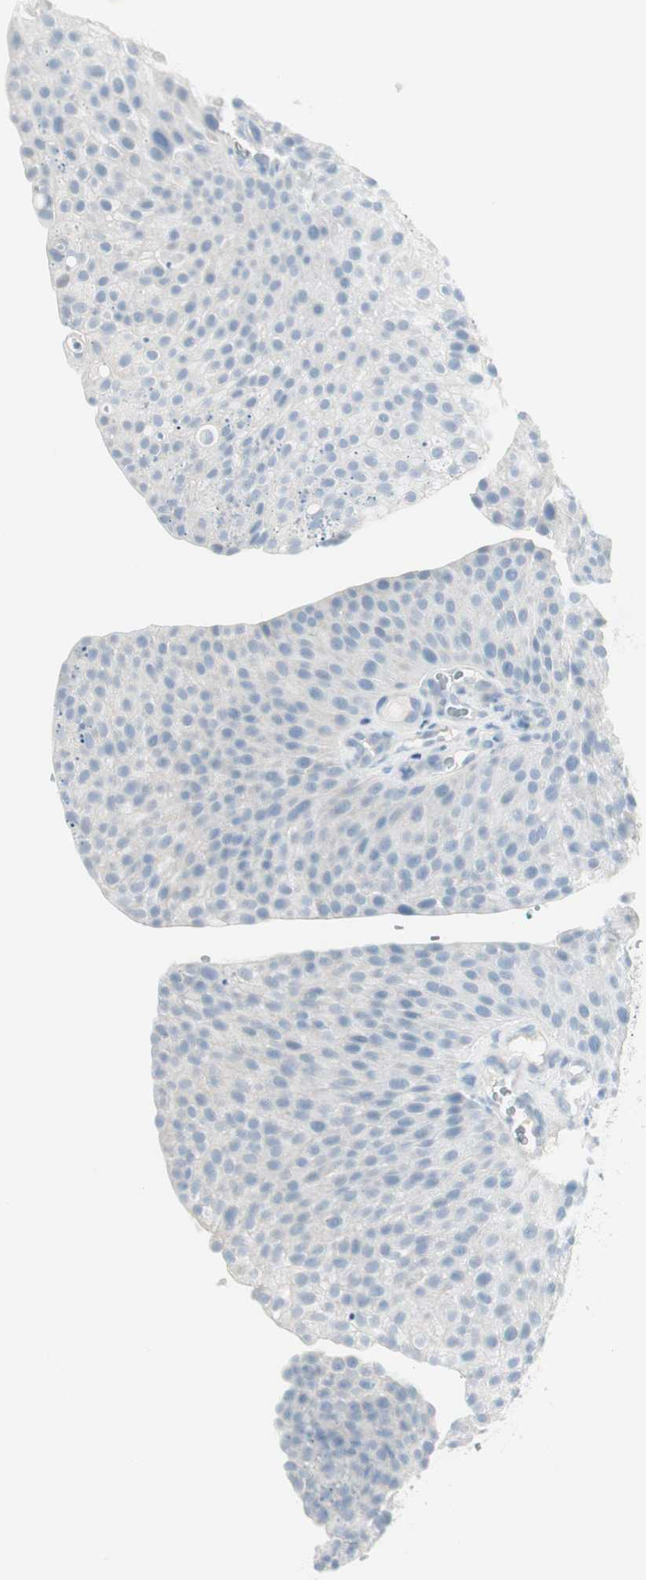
{"staining": {"intensity": "negative", "quantity": "none", "location": "none"}, "tissue": "urothelial cancer", "cell_type": "Tumor cells", "image_type": "cancer", "snomed": [{"axis": "morphology", "description": "Urothelial carcinoma, Low grade"}, {"axis": "topography", "description": "Smooth muscle"}, {"axis": "topography", "description": "Urinary bladder"}], "caption": "Low-grade urothelial carcinoma was stained to show a protein in brown. There is no significant positivity in tumor cells. (Brightfield microscopy of DAB (3,3'-diaminobenzidine) immunohistochemistry at high magnification).", "gene": "ITLN2", "patient": {"sex": "male", "age": 60}}